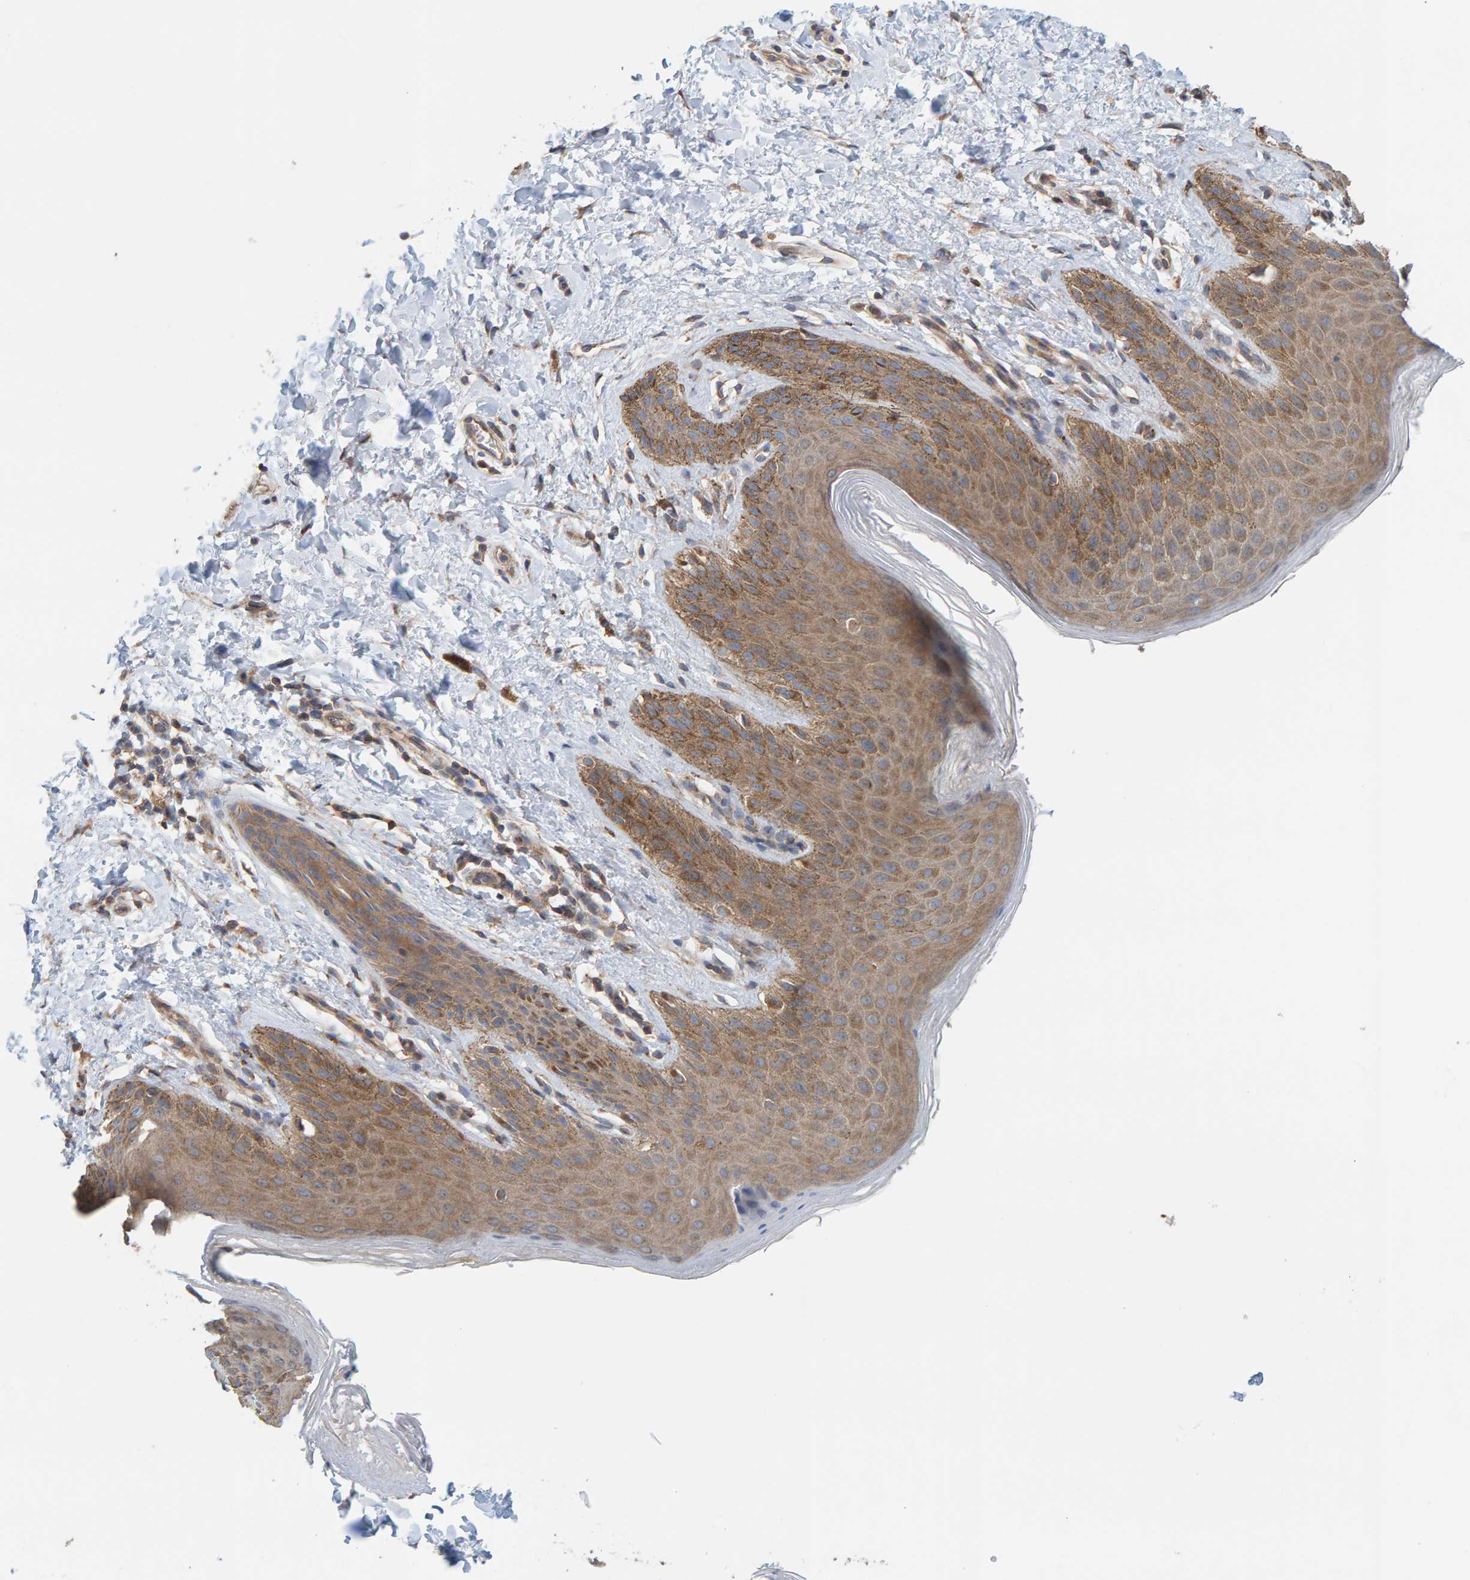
{"staining": {"intensity": "moderate", "quantity": "25%-75%", "location": "cytoplasmic/membranous"}, "tissue": "skin", "cell_type": "Epidermal cells", "image_type": "normal", "snomed": [{"axis": "morphology", "description": "Normal tissue, NOS"}, {"axis": "topography", "description": "Anal"}, {"axis": "topography", "description": "Peripheral nerve tissue"}], "caption": "A brown stain shows moderate cytoplasmic/membranous expression of a protein in epidermal cells of normal skin.", "gene": "UBAP1", "patient": {"sex": "male", "age": 44}}